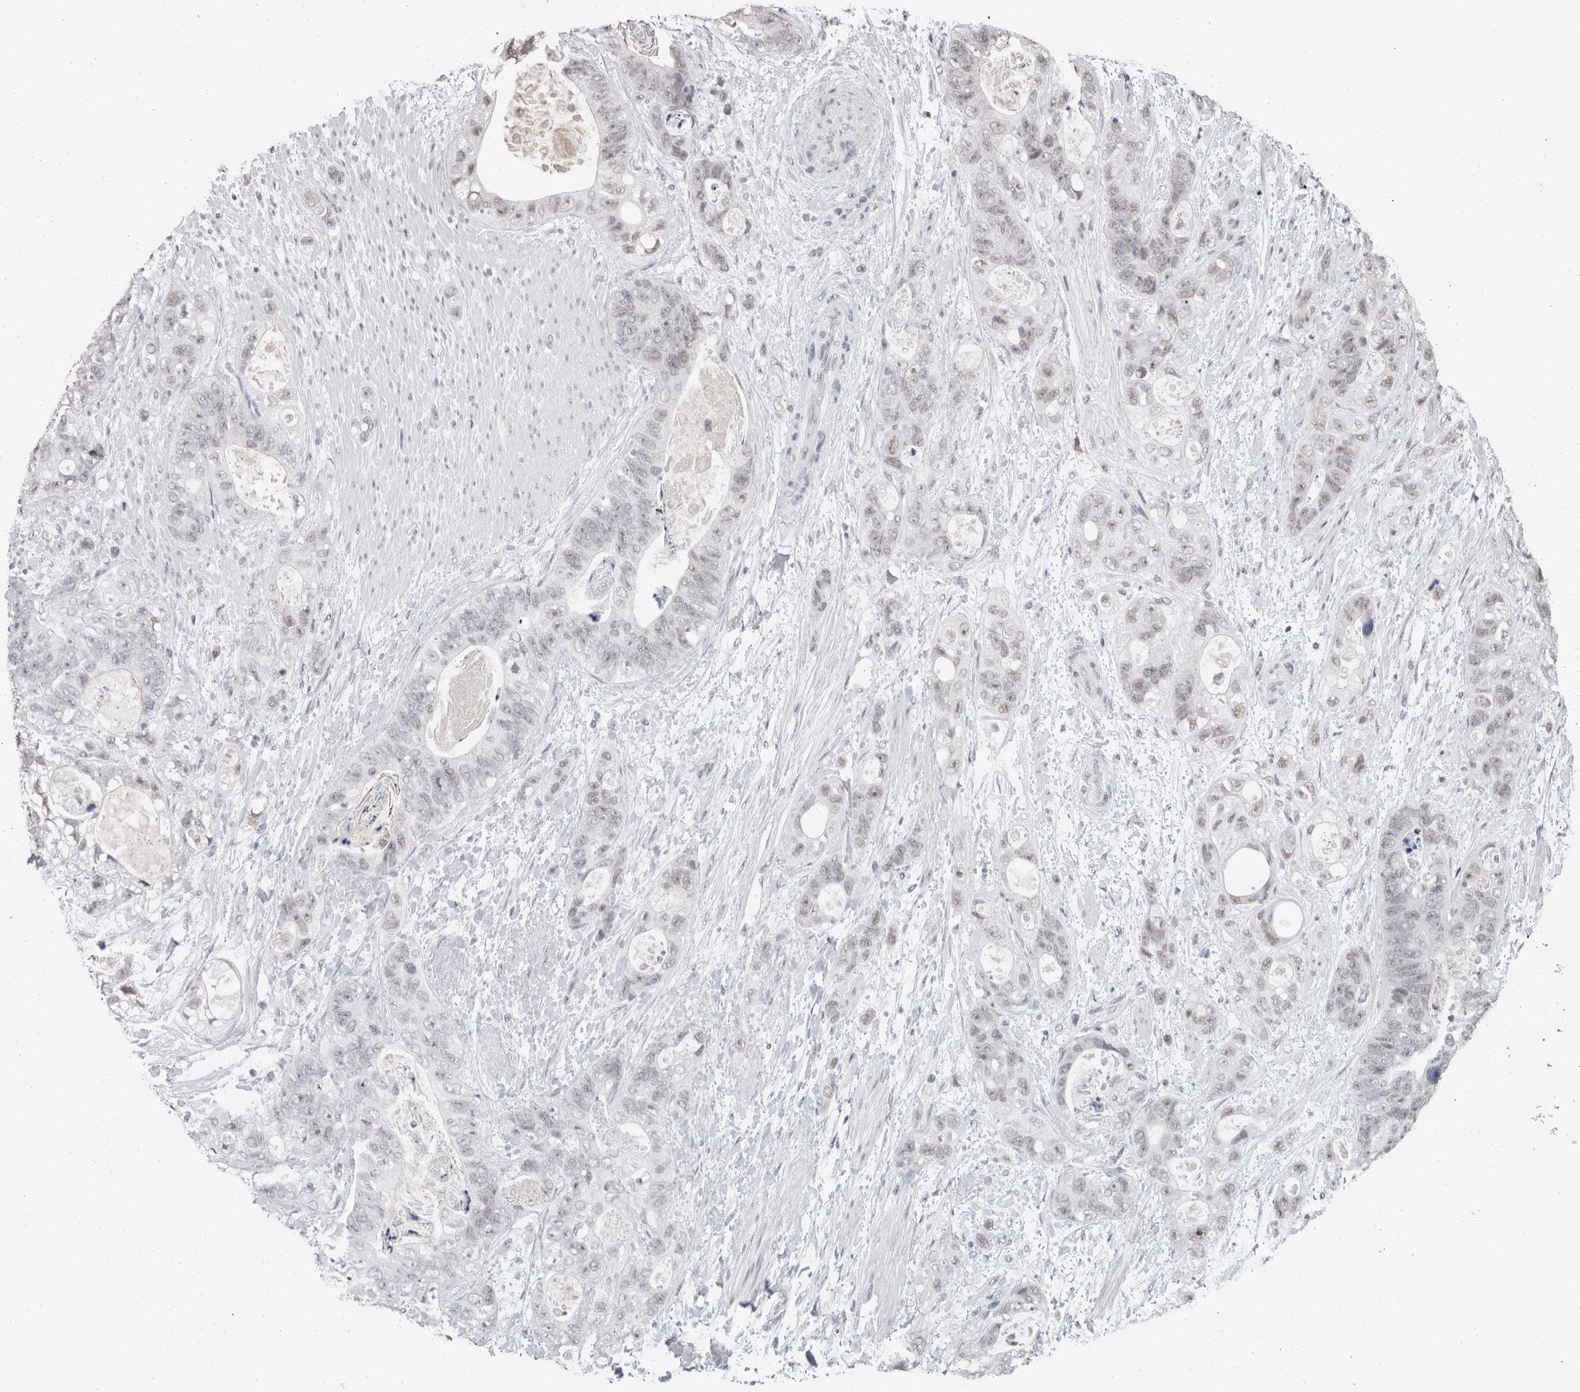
{"staining": {"intensity": "weak", "quantity": ">75%", "location": "nuclear"}, "tissue": "stomach cancer", "cell_type": "Tumor cells", "image_type": "cancer", "snomed": [{"axis": "morphology", "description": "Normal tissue, NOS"}, {"axis": "morphology", "description": "Adenocarcinoma, NOS"}, {"axis": "topography", "description": "Stomach"}], "caption": "IHC of human stomach cancer exhibits low levels of weak nuclear positivity in approximately >75% of tumor cells. (DAB (3,3'-diaminobenzidine) = brown stain, brightfield microscopy at high magnification).", "gene": "DDX17", "patient": {"sex": "female", "age": 89}}